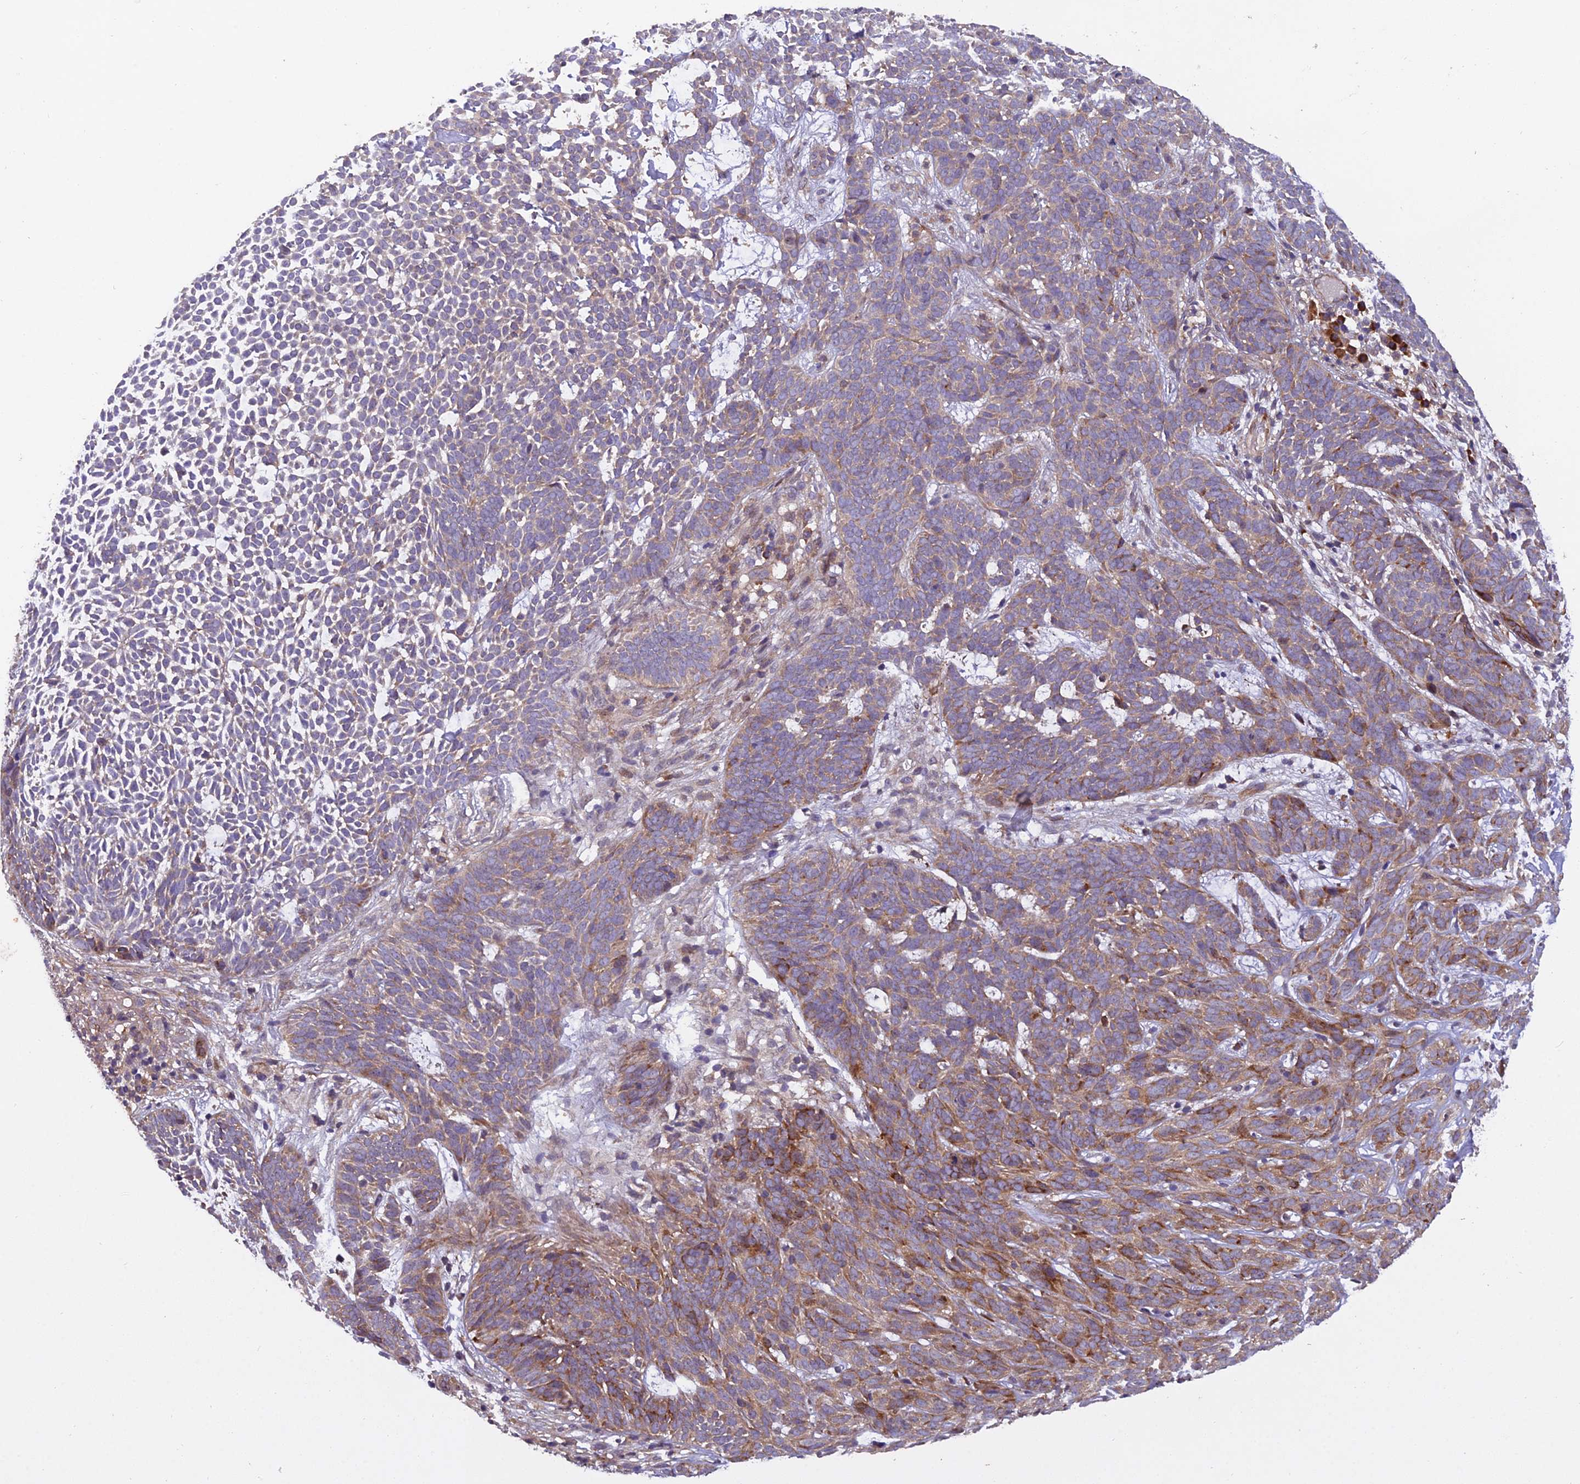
{"staining": {"intensity": "moderate", "quantity": "25%-75%", "location": "cytoplasmic/membranous"}, "tissue": "skin cancer", "cell_type": "Tumor cells", "image_type": "cancer", "snomed": [{"axis": "morphology", "description": "Basal cell carcinoma"}, {"axis": "topography", "description": "Skin"}], "caption": "This is a micrograph of IHC staining of skin basal cell carcinoma, which shows moderate positivity in the cytoplasmic/membranous of tumor cells.", "gene": "CENPL", "patient": {"sex": "female", "age": 78}}